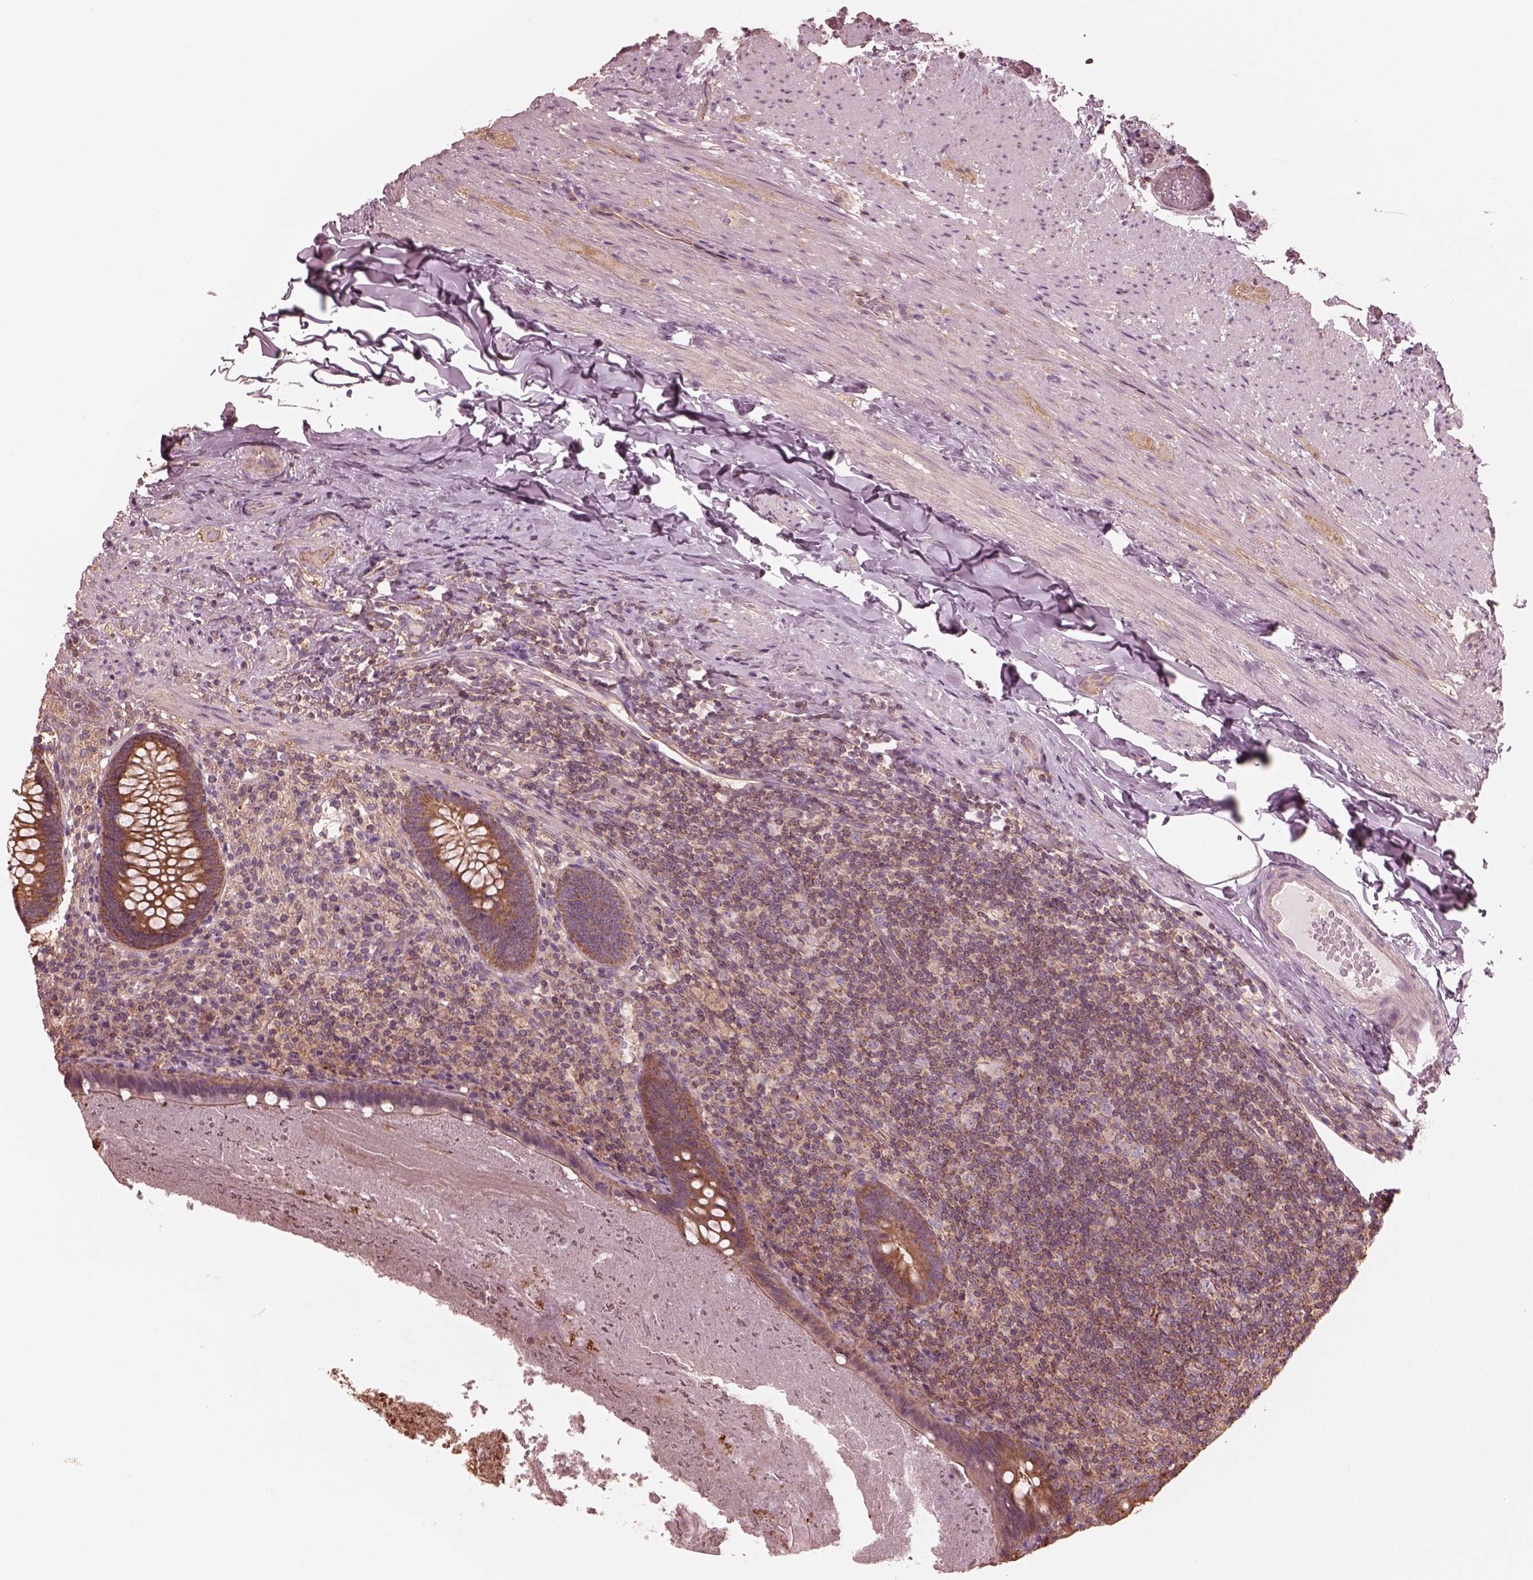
{"staining": {"intensity": "moderate", "quantity": ">75%", "location": "cytoplasmic/membranous"}, "tissue": "appendix", "cell_type": "Glandular cells", "image_type": "normal", "snomed": [{"axis": "morphology", "description": "Normal tissue, NOS"}, {"axis": "topography", "description": "Appendix"}], "caption": "This micrograph exhibits immunohistochemistry (IHC) staining of normal appendix, with medium moderate cytoplasmic/membranous positivity in approximately >75% of glandular cells.", "gene": "STK33", "patient": {"sex": "male", "age": 47}}